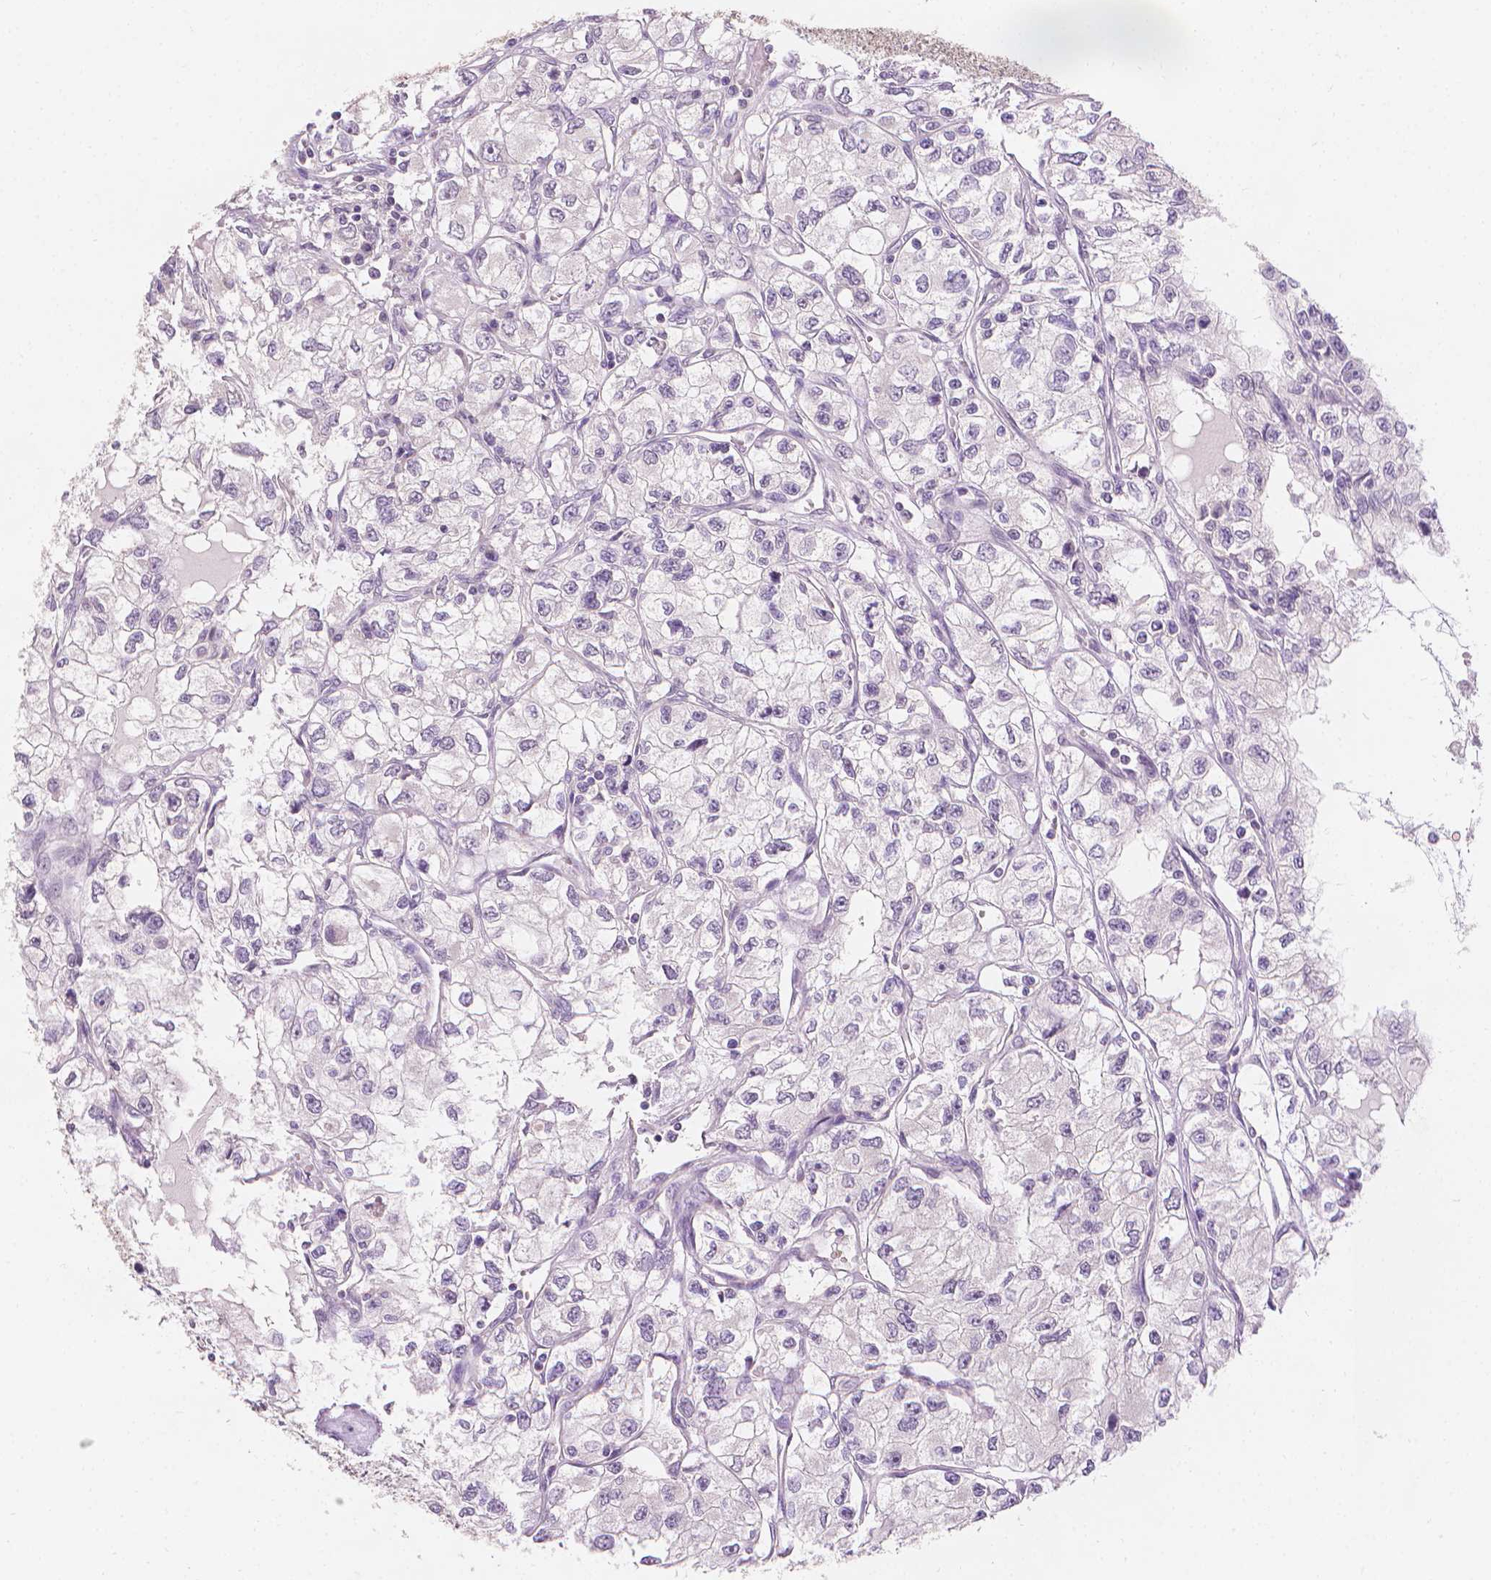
{"staining": {"intensity": "negative", "quantity": "none", "location": "none"}, "tissue": "renal cancer", "cell_type": "Tumor cells", "image_type": "cancer", "snomed": [{"axis": "morphology", "description": "Adenocarcinoma, NOS"}, {"axis": "topography", "description": "Kidney"}], "caption": "An image of renal cancer stained for a protein shows no brown staining in tumor cells. The staining is performed using DAB (3,3'-diaminobenzidine) brown chromogen with nuclei counter-stained in using hematoxylin.", "gene": "FASN", "patient": {"sex": "female", "age": 59}}